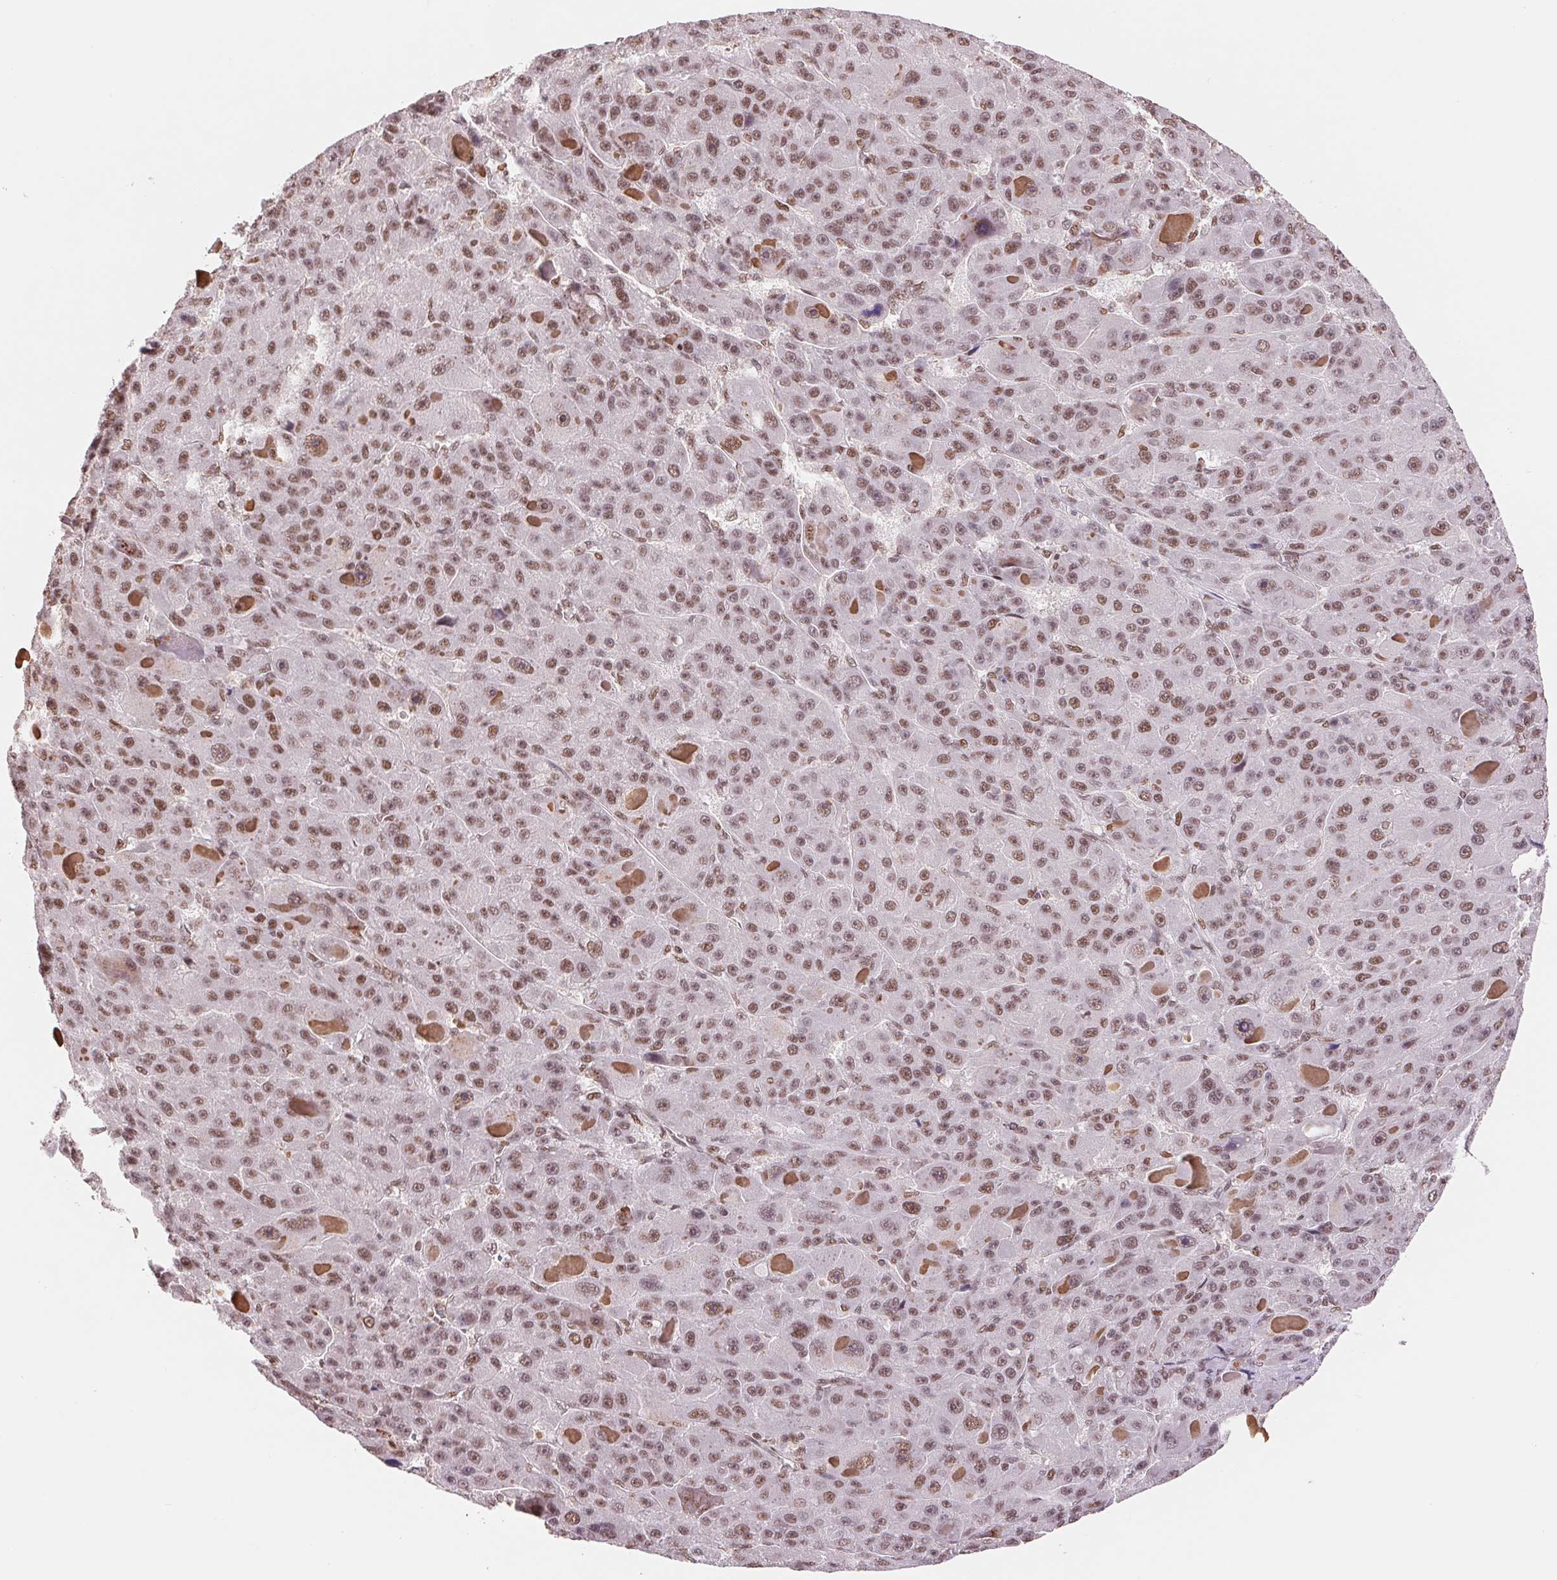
{"staining": {"intensity": "moderate", "quantity": ">75%", "location": "nuclear"}, "tissue": "liver cancer", "cell_type": "Tumor cells", "image_type": "cancer", "snomed": [{"axis": "morphology", "description": "Carcinoma, Hepatocellular, NOS"}, {"axis": "topography", "description": "Liver"}], "caption": "High-magnification brightfield microscopy of hepatocellular carcinoma (liver) stained with DAB (3,3'-diaminobenzidine) (brown) and counterstained with hematoxylin (blue). tumor cells exhibit moderate nuclear staining is present in about>75% of cells.", "gene": "SREK1", "patient": {"sex": "male", "age": 76}}